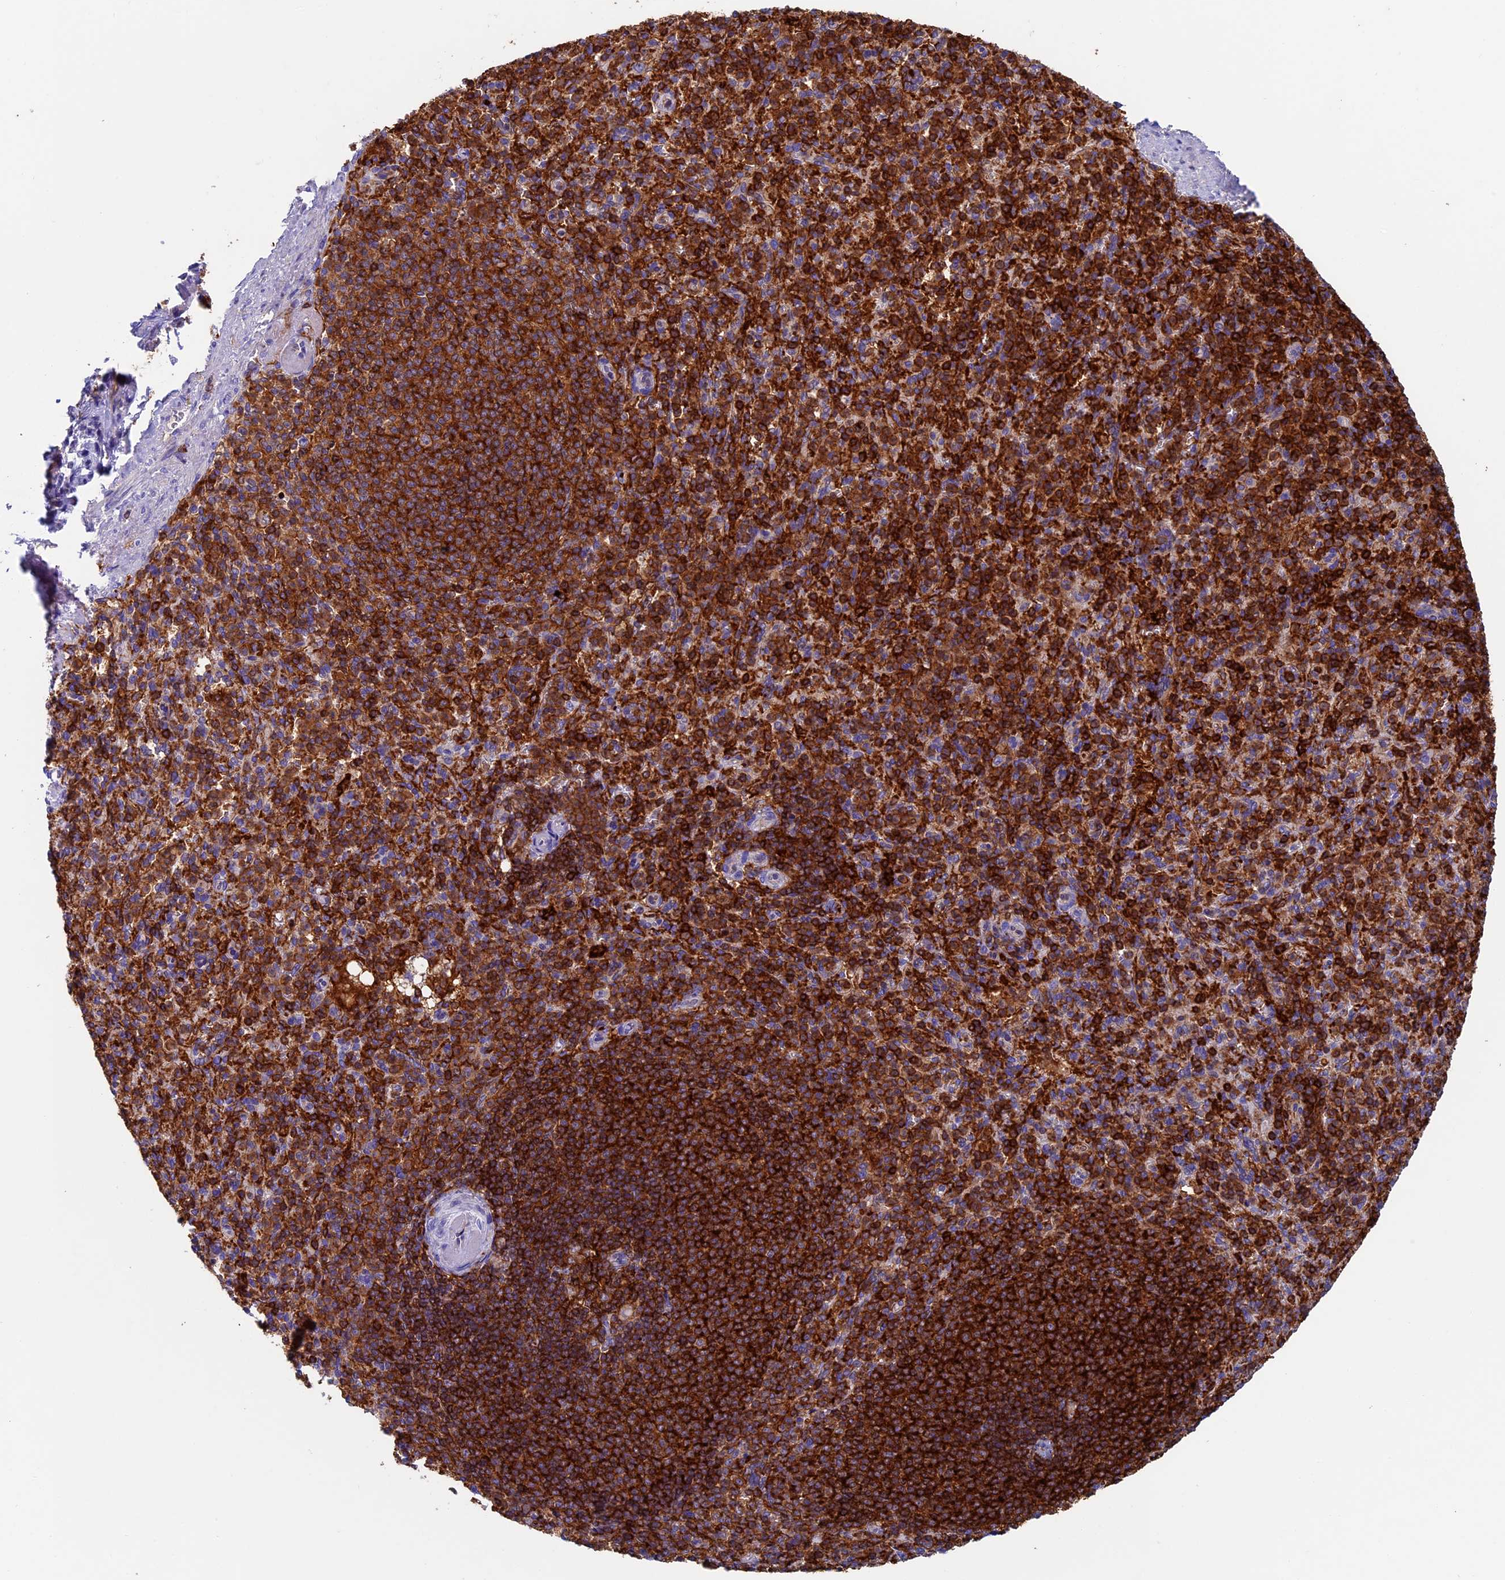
{"staining": {"intensity": "strong", "quantity": ">75%", "location": "cytoplasmic/membranous"}, "tissue": "spleen", "cell_type": "Cells in red pulp", "image_type": "normal", "snomed": [{"axis": "morphology", "description": "Normal tissue, NOS"}, {"axis": "topography", "description": "Spleen"}], "caption": "High-magnification brightfield microscopy of unremarkable spleen stained with DAB (3,3'-diaminobenzidine) (brown) and counterstained with hematoxylin (blue). cells in red pulp exhibit strong cytoplasmic/membranous staining is appreciated in approximately>75% of cells. The staining is performed using DAB brown chromogen to label protein expression. The nuclei are counter-stained blue using hematoxylin.", "gene": "ADAT1", "patient": {"sex": "female", "age": 74}}